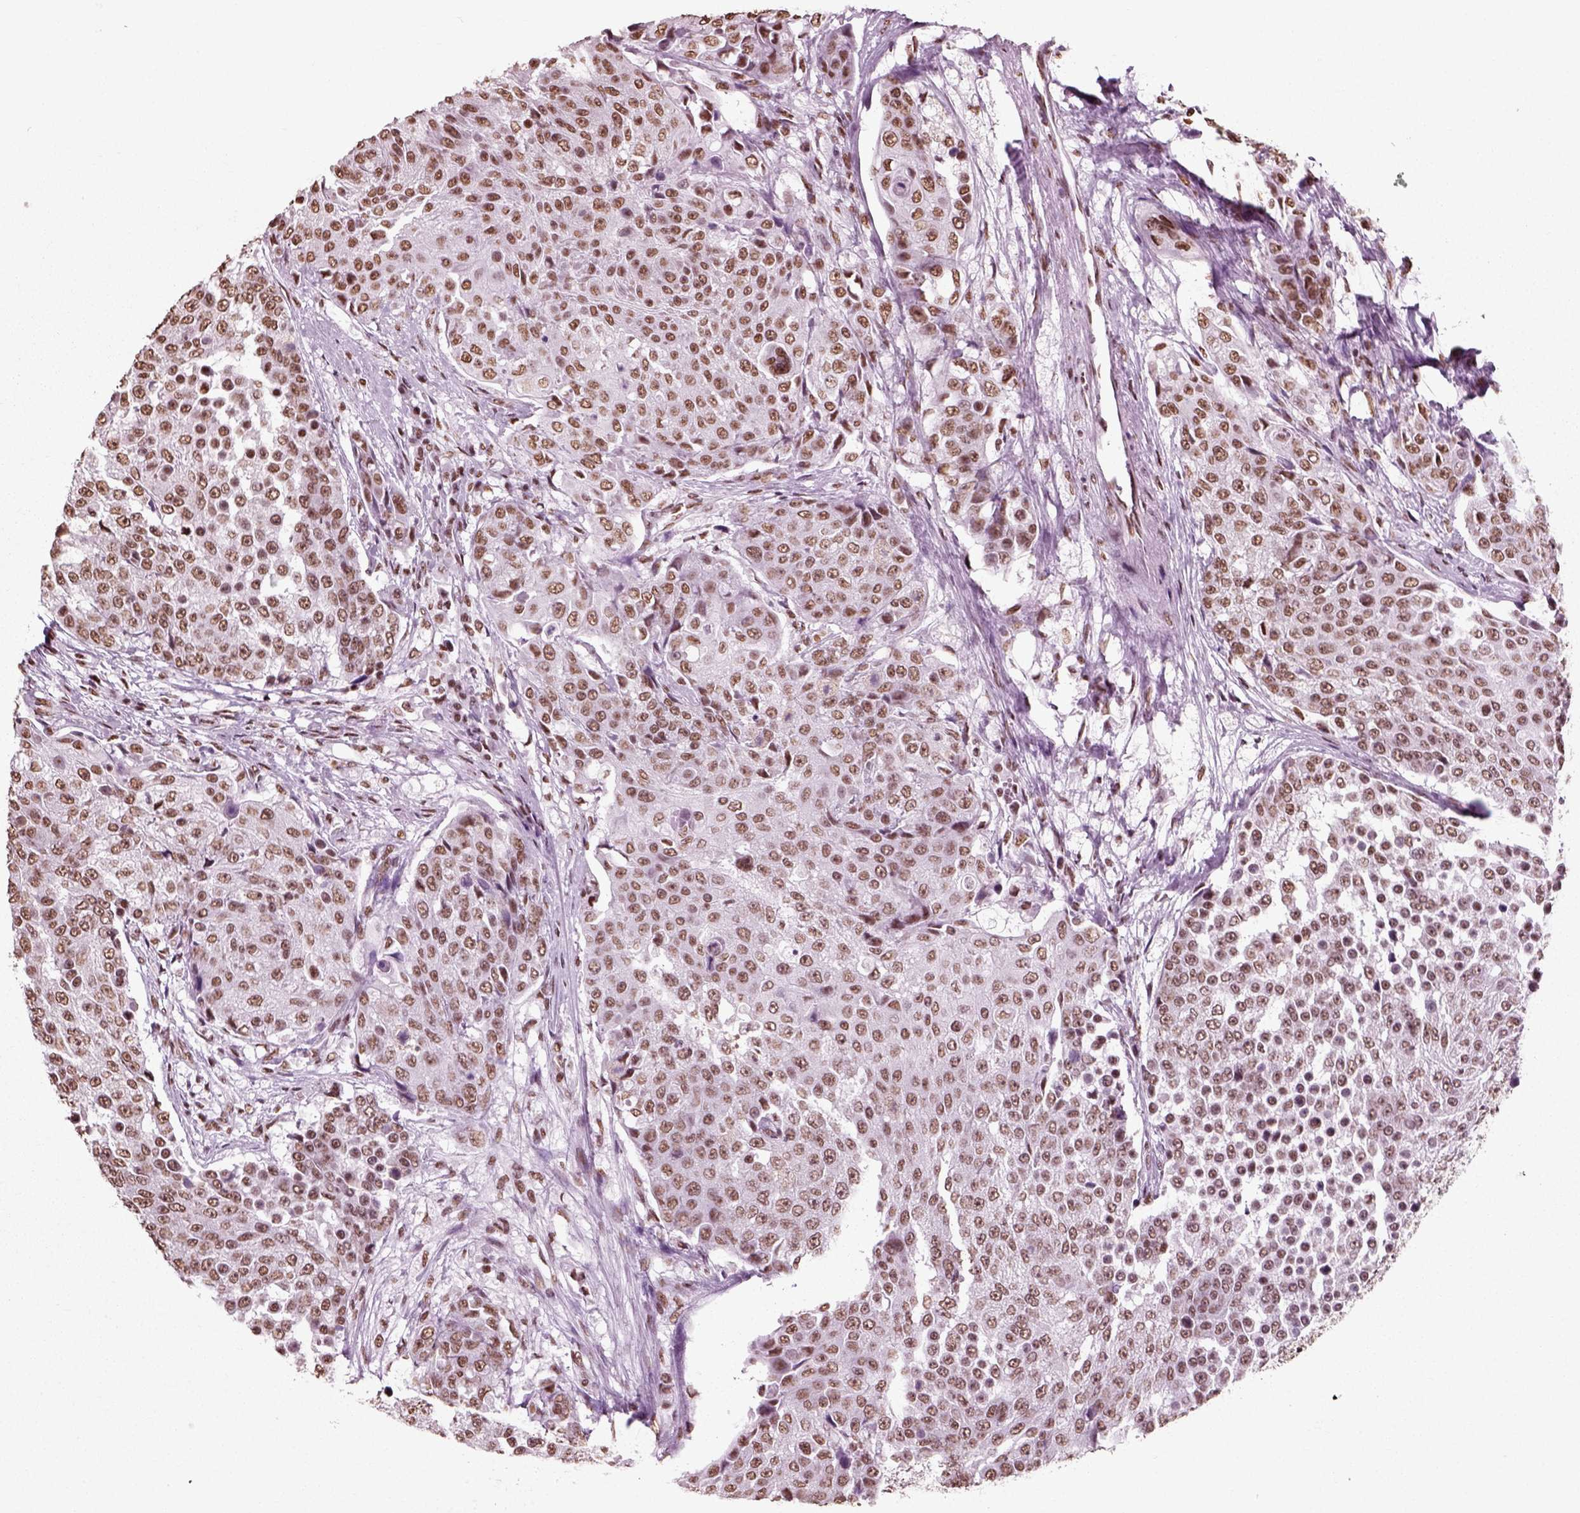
{"staining": {"intensity": "moderate", "quantity": ">75%", "location": "nuclear"}, "tissue": "urothelial cancer", "cell_type": "Tumor cells", "image_type": "cancer", "snomed": [{"axis": "morphology", "description": "Urothelial carcinoma, High grade"}, {"axis": "topography", "description": "Urinary bladder"}], "caption": "This histopathology image demonstrates IHC staining of human high-grade urothelial carcinoma, with medium moderate nuclear staining in about >75% of tumor cells.", "gene": "POLR1H", "patient": {"sex": "female", "age": 63}}